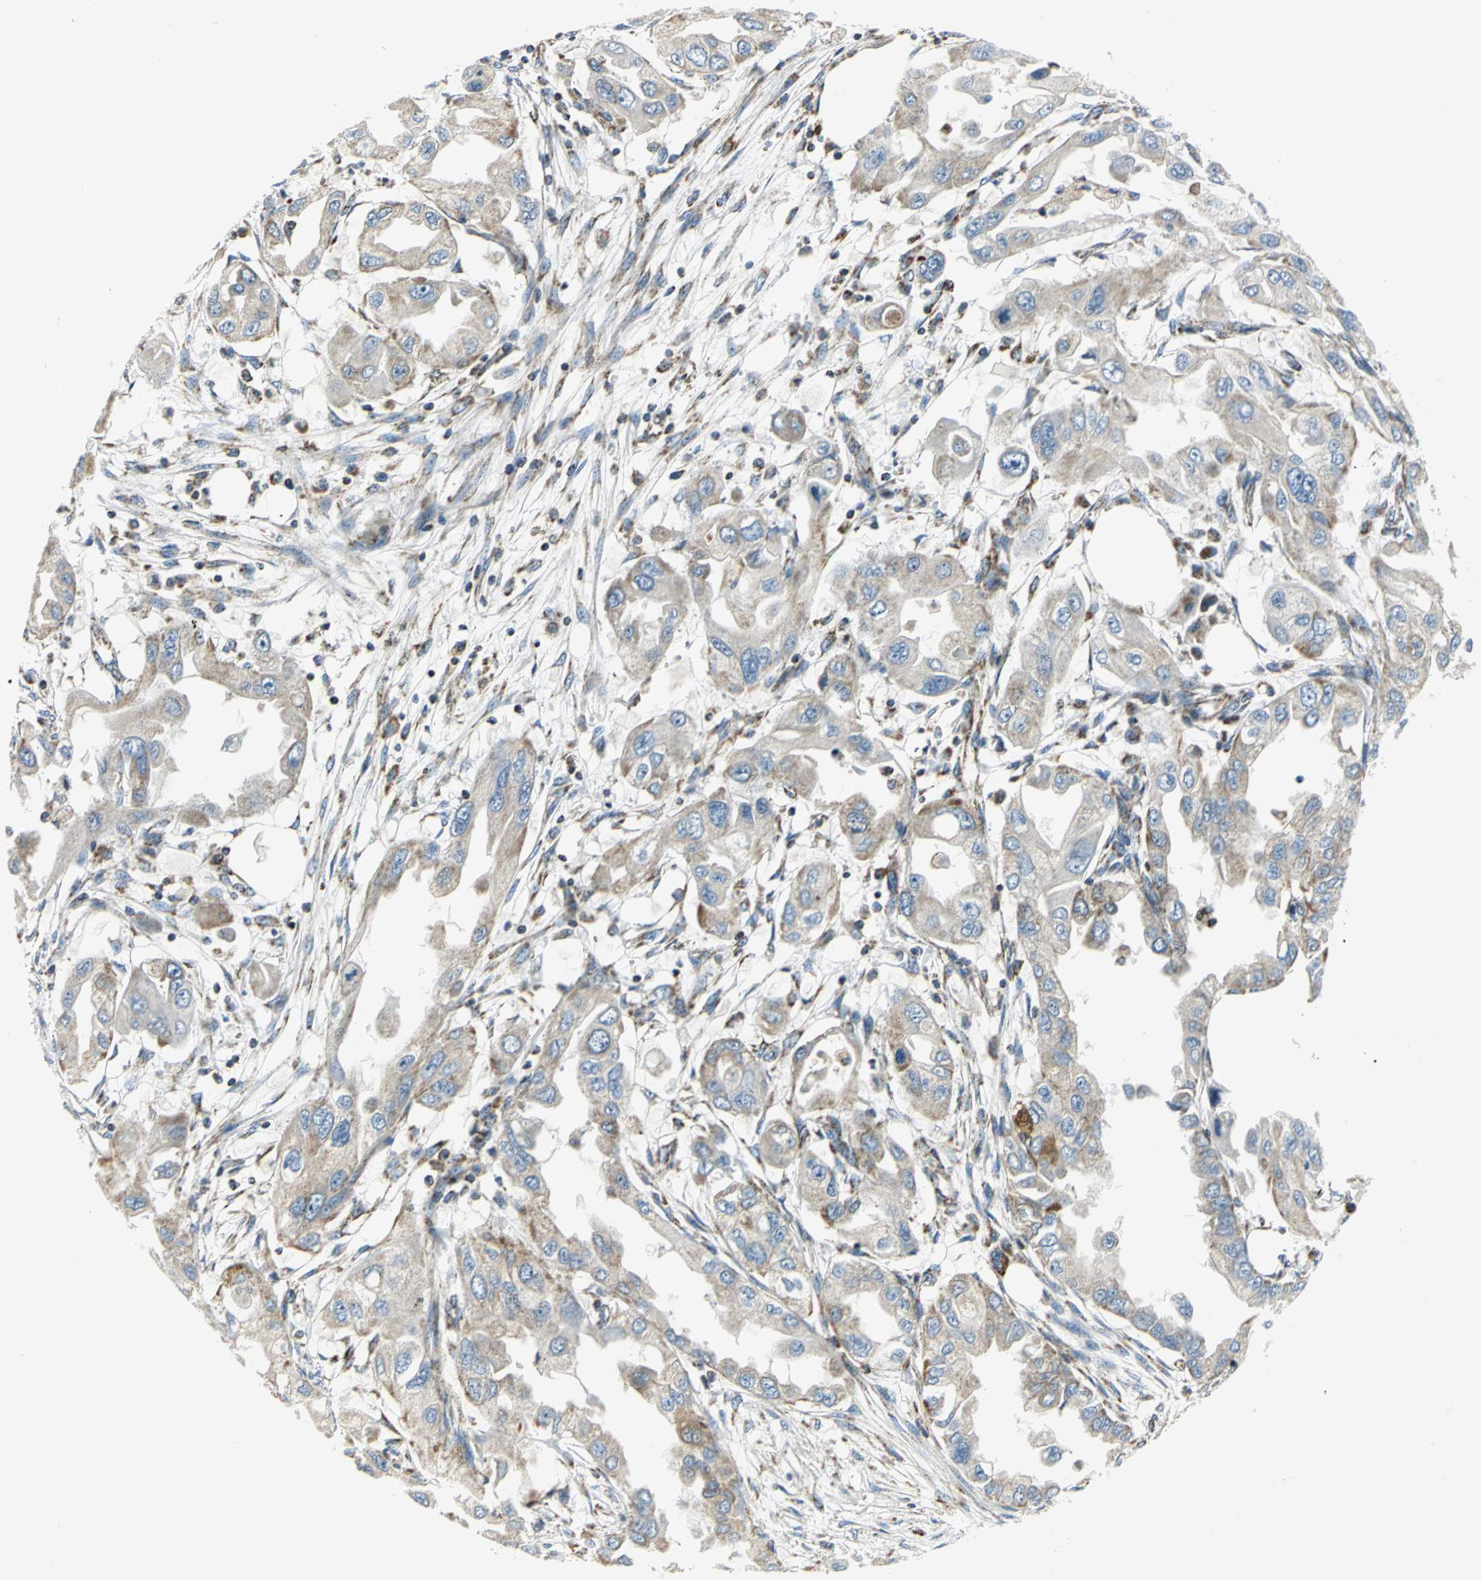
{"staining": {"intensity": "weak", "quantity": "25%-75%", "location": "cytoplasmic/membranous"}, "tissue": "endometrial cancer", "cell_type": "Tumor cells", "image_type": "cancer", "snomed": [{"axis": "morphology", "description": "Adenocarcinoma, NOS"}, {"axis": "topography", "description": "Endometrium"}], "caption": "A brown stain highlights weak cytoplasmic/membranous expression of a protein in human endometrial cancer (adenocarcinoma) tumor cells.", "gene": "USP40", "patient": {"sex": "female", "age": 67}}